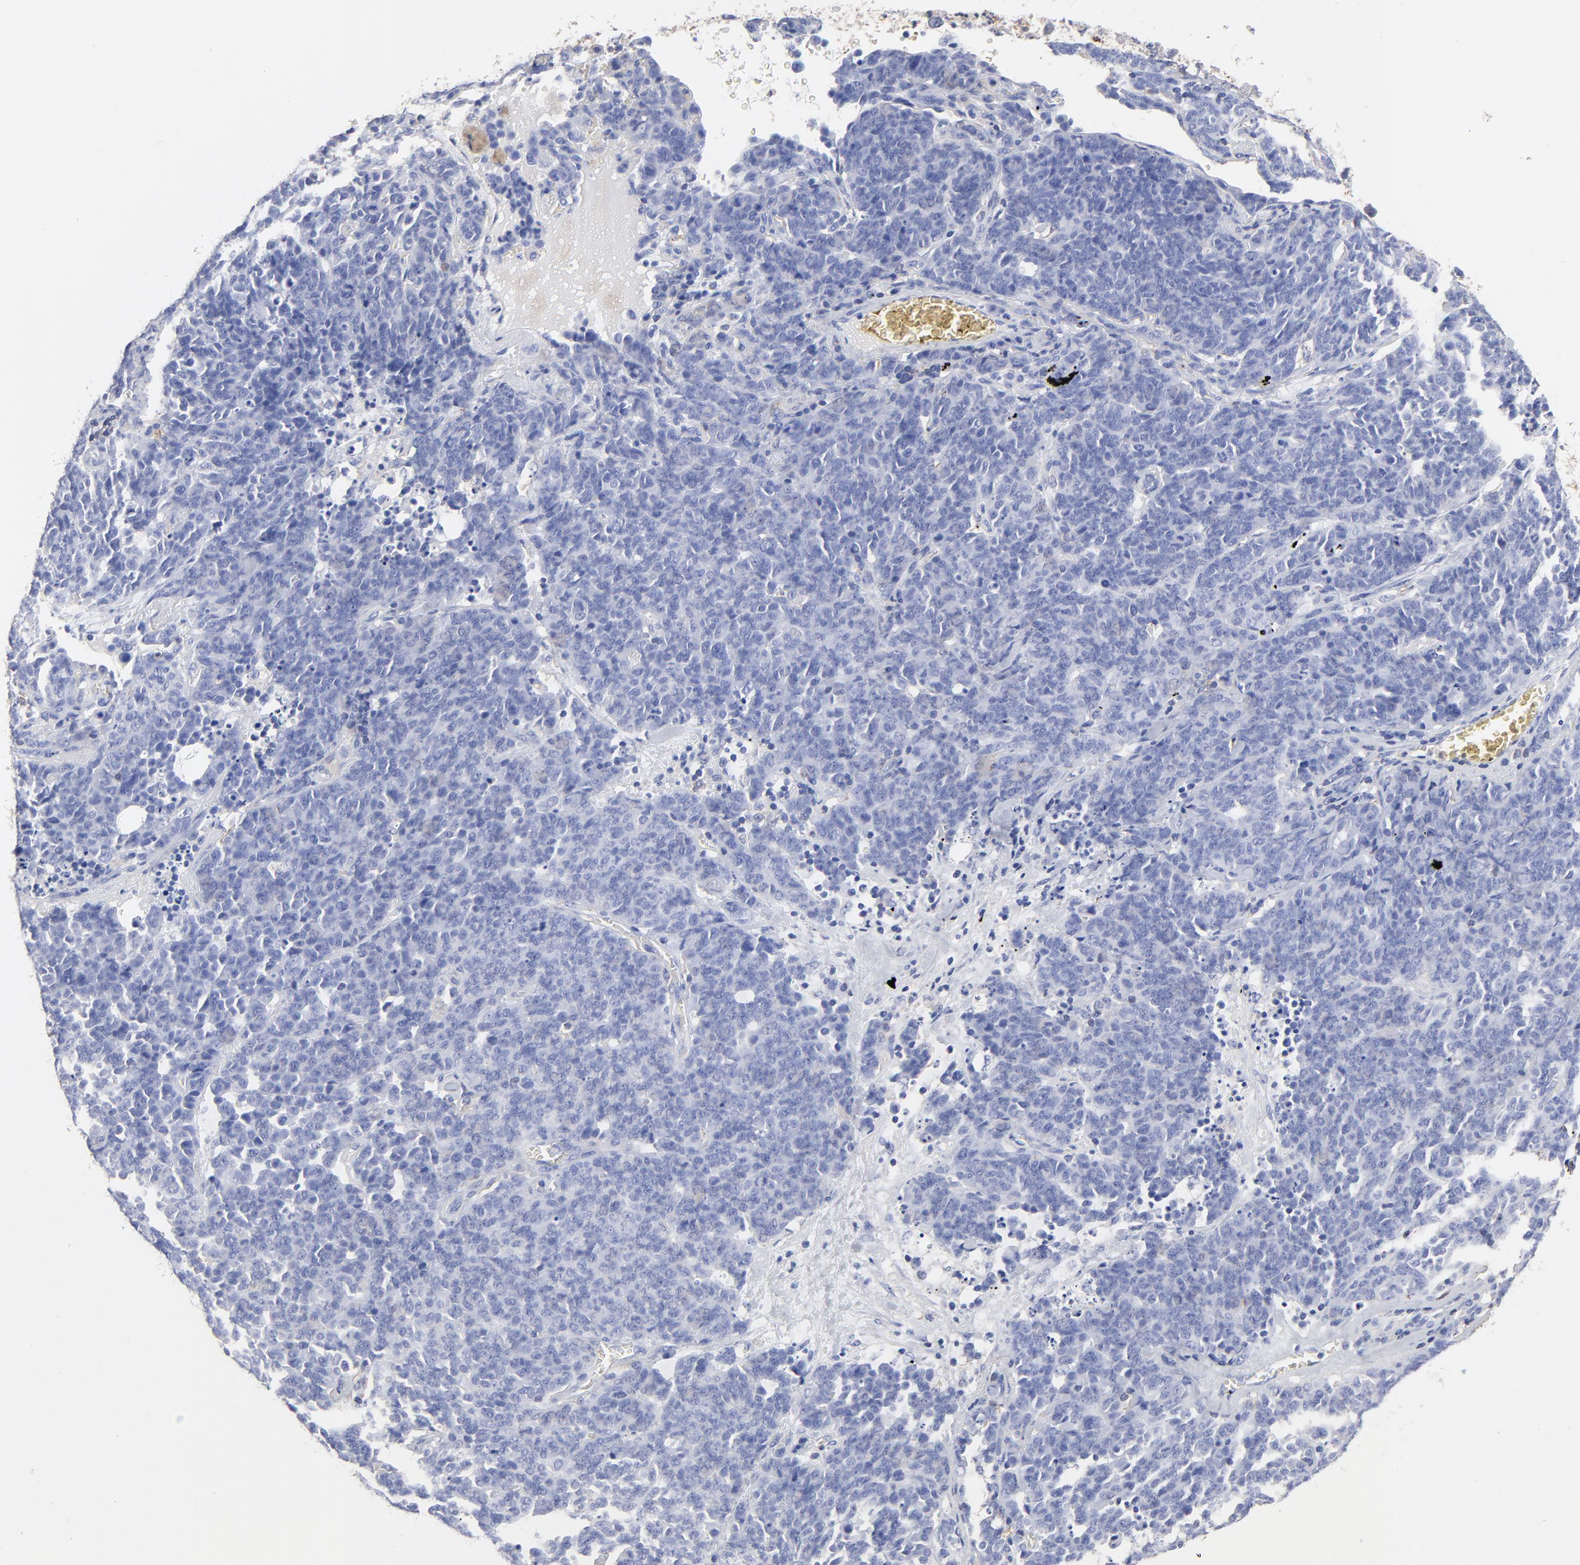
{"staining": {"intensity": "negative", "quantity": "none", "location": "none"}, "tissue": "lung cancer", "cell_type": "Tumor cells", "image_type": "cancer", "snomed": [{"axis": "morphology", "description": "Neoplasm, malignant, NOS"}, {"axis": "topography", "description": "Lung"}], "caption": "DAB (3,3'-diaminobenzidine) immunohistochemical staining of lung cancer (neoplasm (malignant)) shows no significant positivity in tumor cells.", "gene": "ASL", "patient": {"sex": "female", "age": 58}}